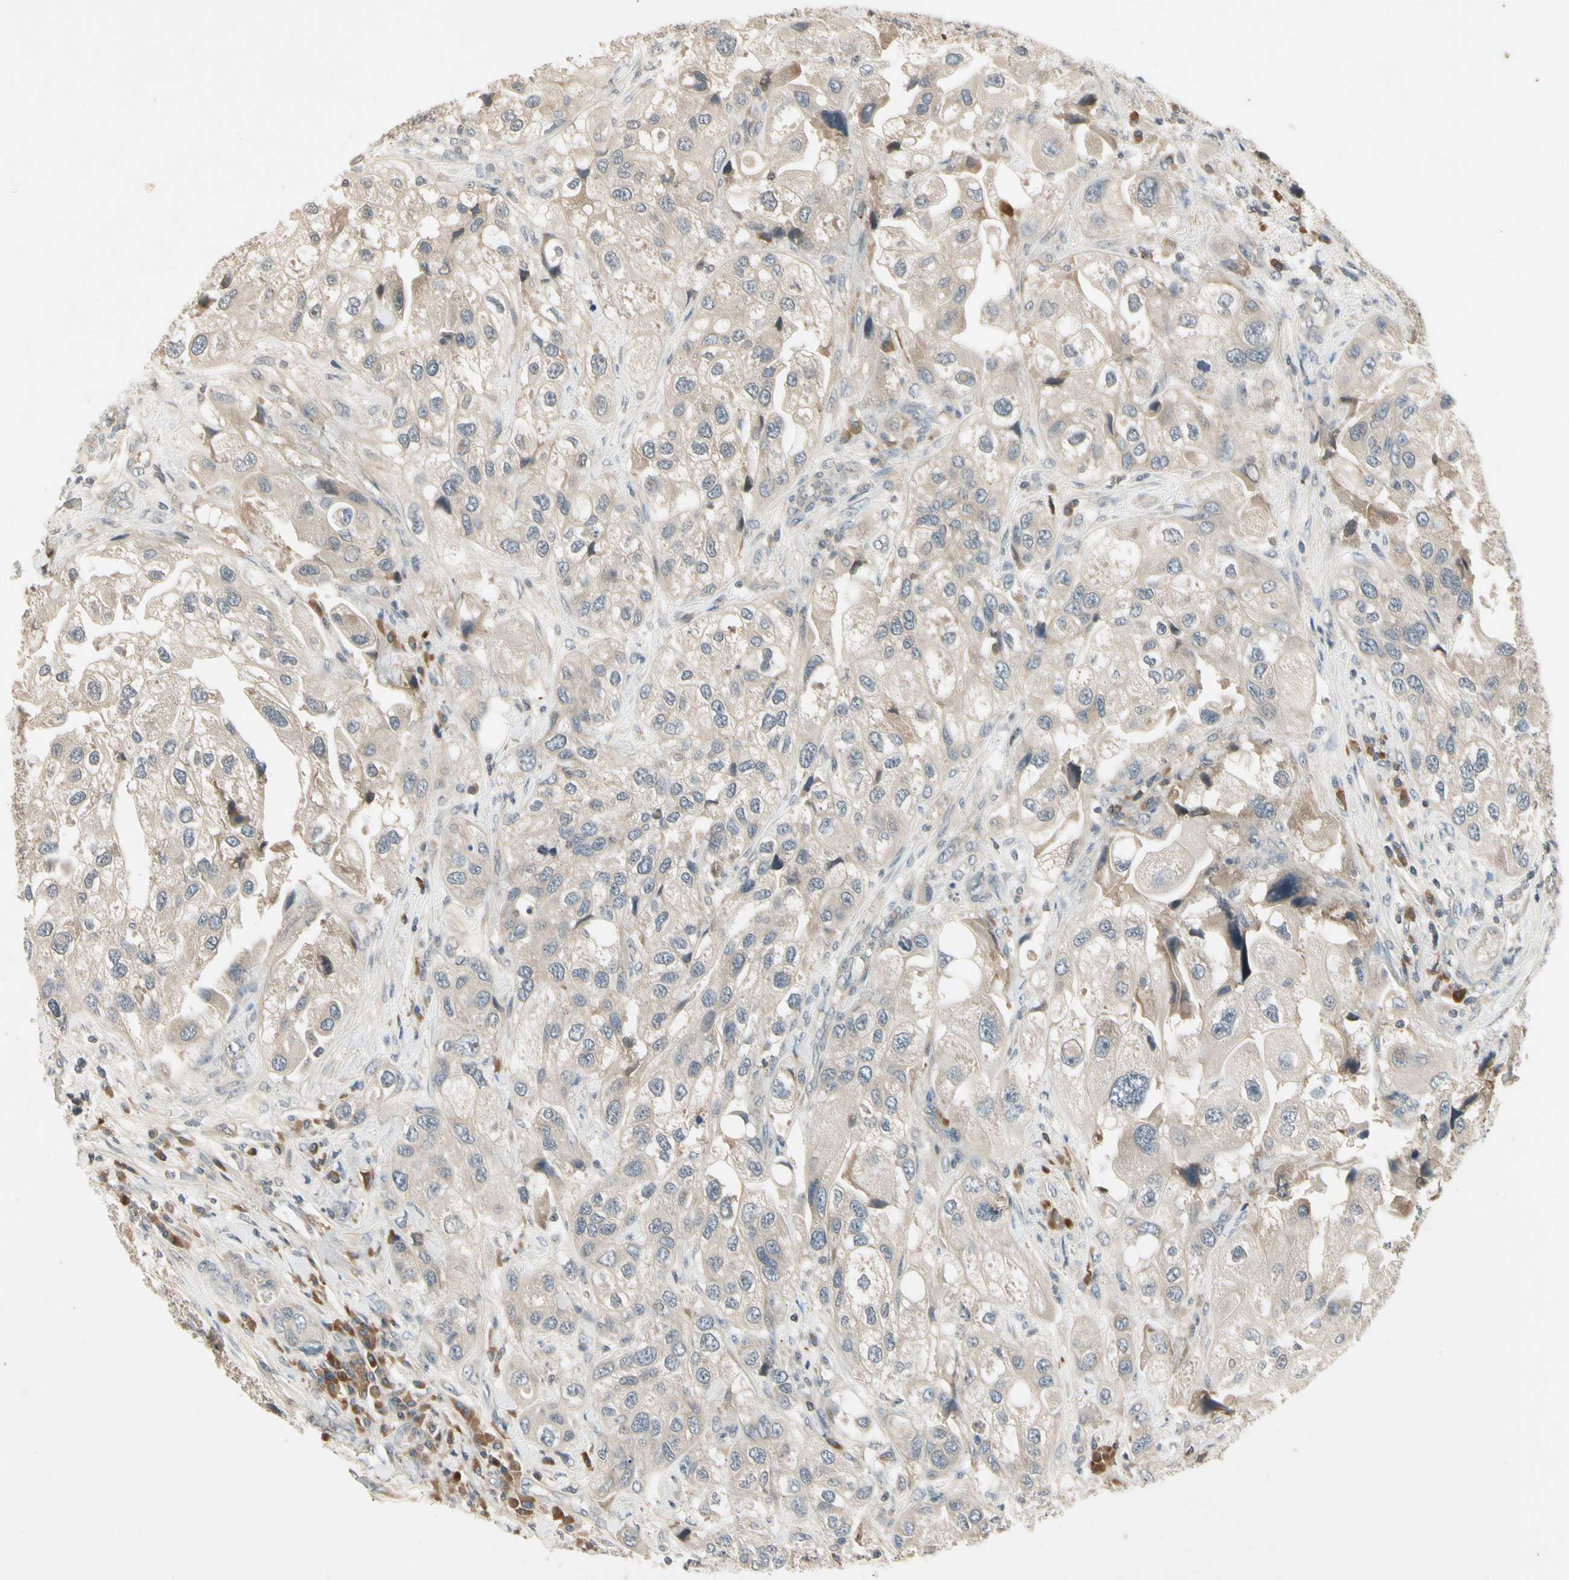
{"staining": {"intensity": "weak", "quantity": "25%-75%", "location": "cytoplasmic/membranous"}, "tissue": "urothelial cancer", "cell_type": "Tumor cells", "image_type": "cancer", "snomed": [{"axis": "morphology", "description": "Urothelial carcinoma, High grade"}, {"axis": "topography", "description": "Urinary bladder"}], "caption": "The image shows staining of high-grade urothelial carcinoma, revealing weak cytoplasmic/membranous protein staining (brown color) within tumor cells. (DAB IHC with brightfield microscopy, high magnification).", "gene": "CCL4", "patient": {"sex": "female", "age": 64}}